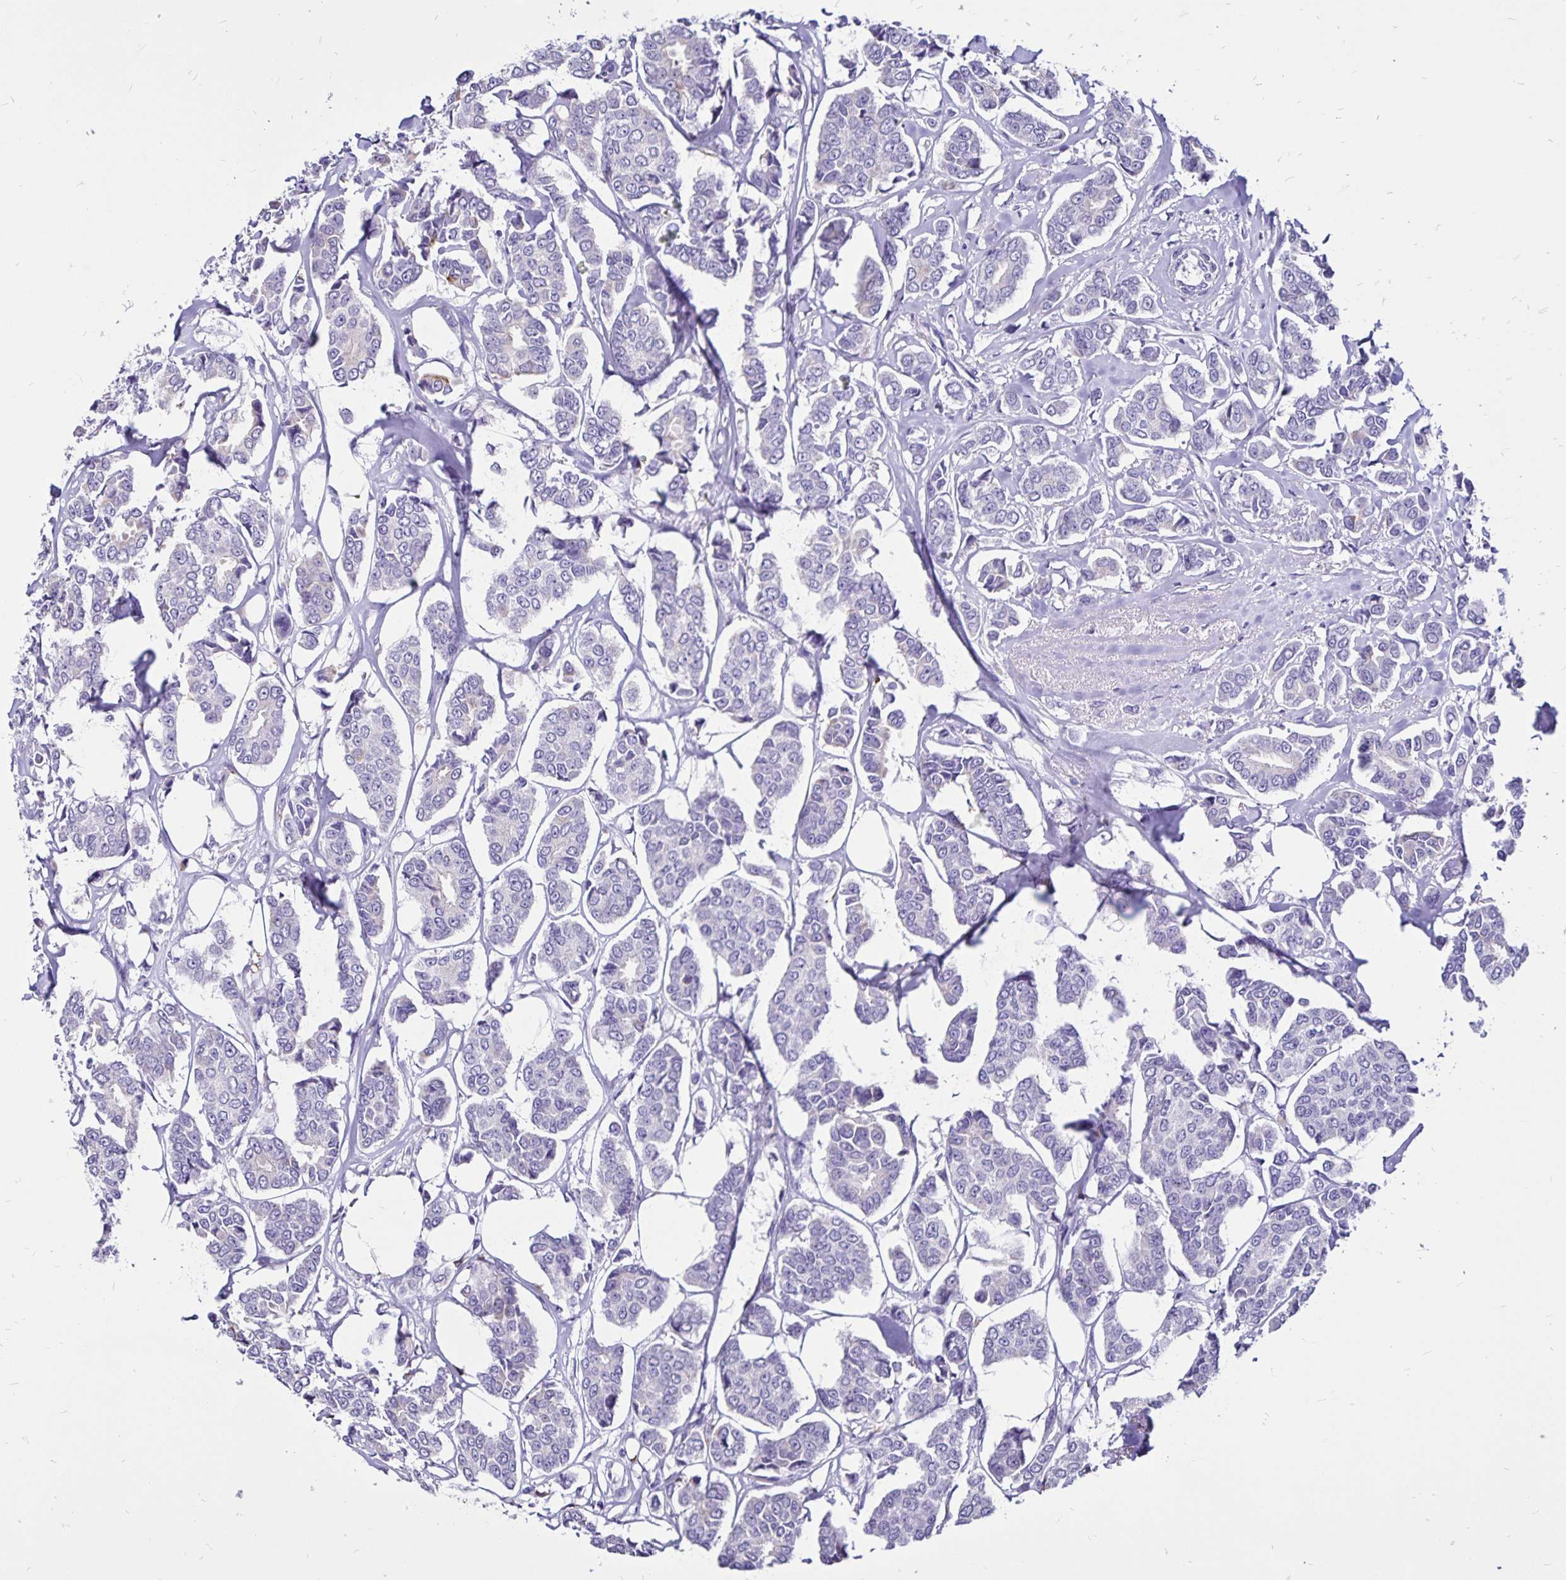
{"staining": {"intensity": "negative", "quantity": "none", "location": "none"}, "tissue": "breast cancer", "cell_type": "Tumor cells", "image_type": "cancer", "snomed": [{"axis": "morphology", "description": "Duct carcinoma"}, {"axis": "topography", "description": "Breast"}], "caption": "Photomicrograph shows no protein positivity in tumor cells of breast cancer tissue.", "gene": "EVPL", "patient": {"sex": "female", "age": 94}}